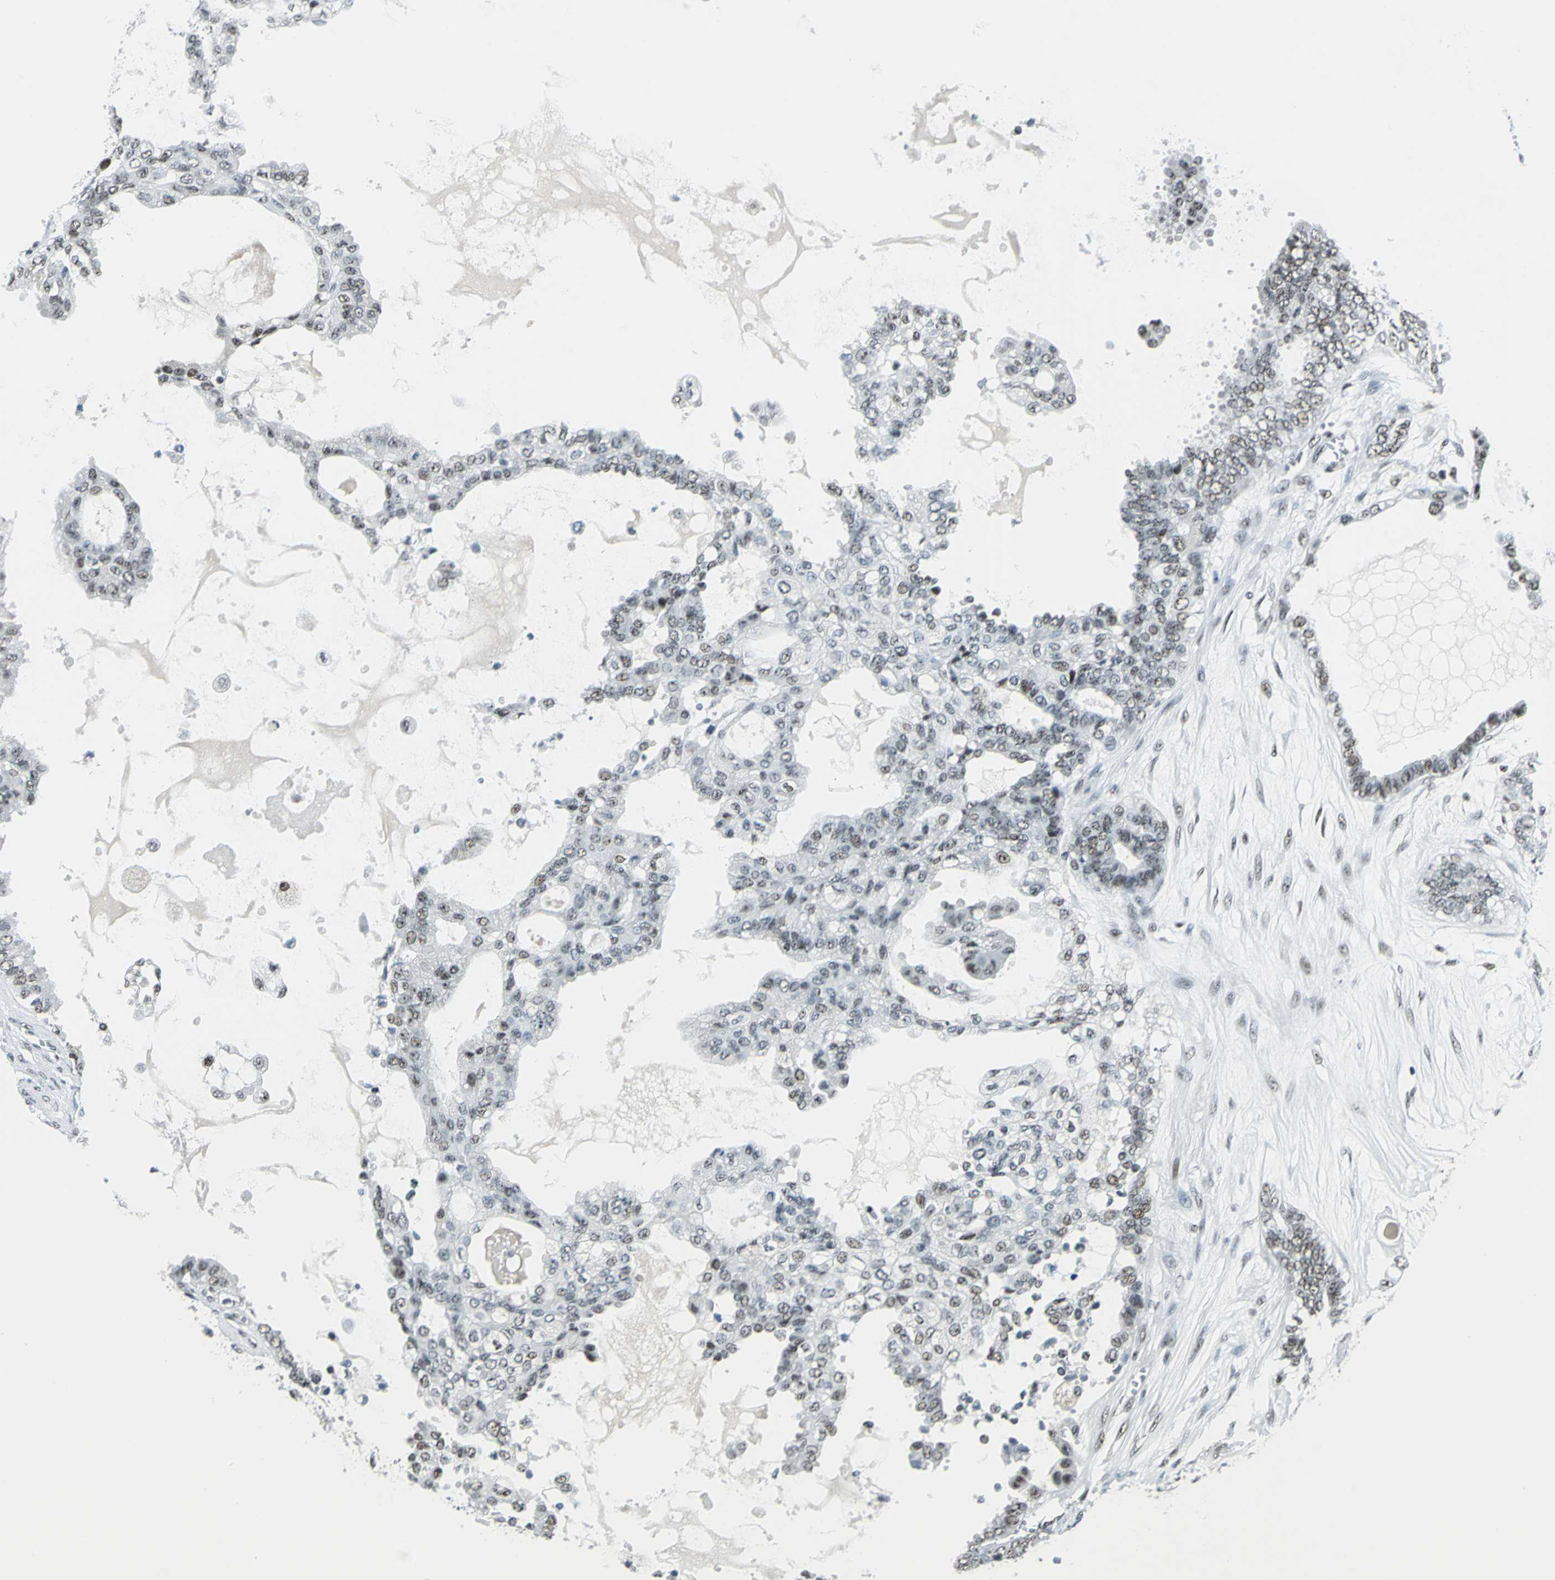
{"staining": {"intensity": "moderate", "quantity": ">75%", "location": "nuclear"}, "tissue": "ovarian cancer", "cell_type": "Tumor cells", "image_type": "cancer", "snomed": [{"axis": "morphology", "description": "Carcinoma, NOS"}, {"axis": "morphology", "description": "Carcinoma, endometroid"}, {"axis": "topography", "description": "Ovary"}], "caption": "Approximately >75% of tumor cells in ovarian endometroid carcinoma show moderate nuclear protein positivity as visualized by brown immunohistochemical staining.", "gene": "KAT6B", "patient": {"sex": "female", "age": 50}}